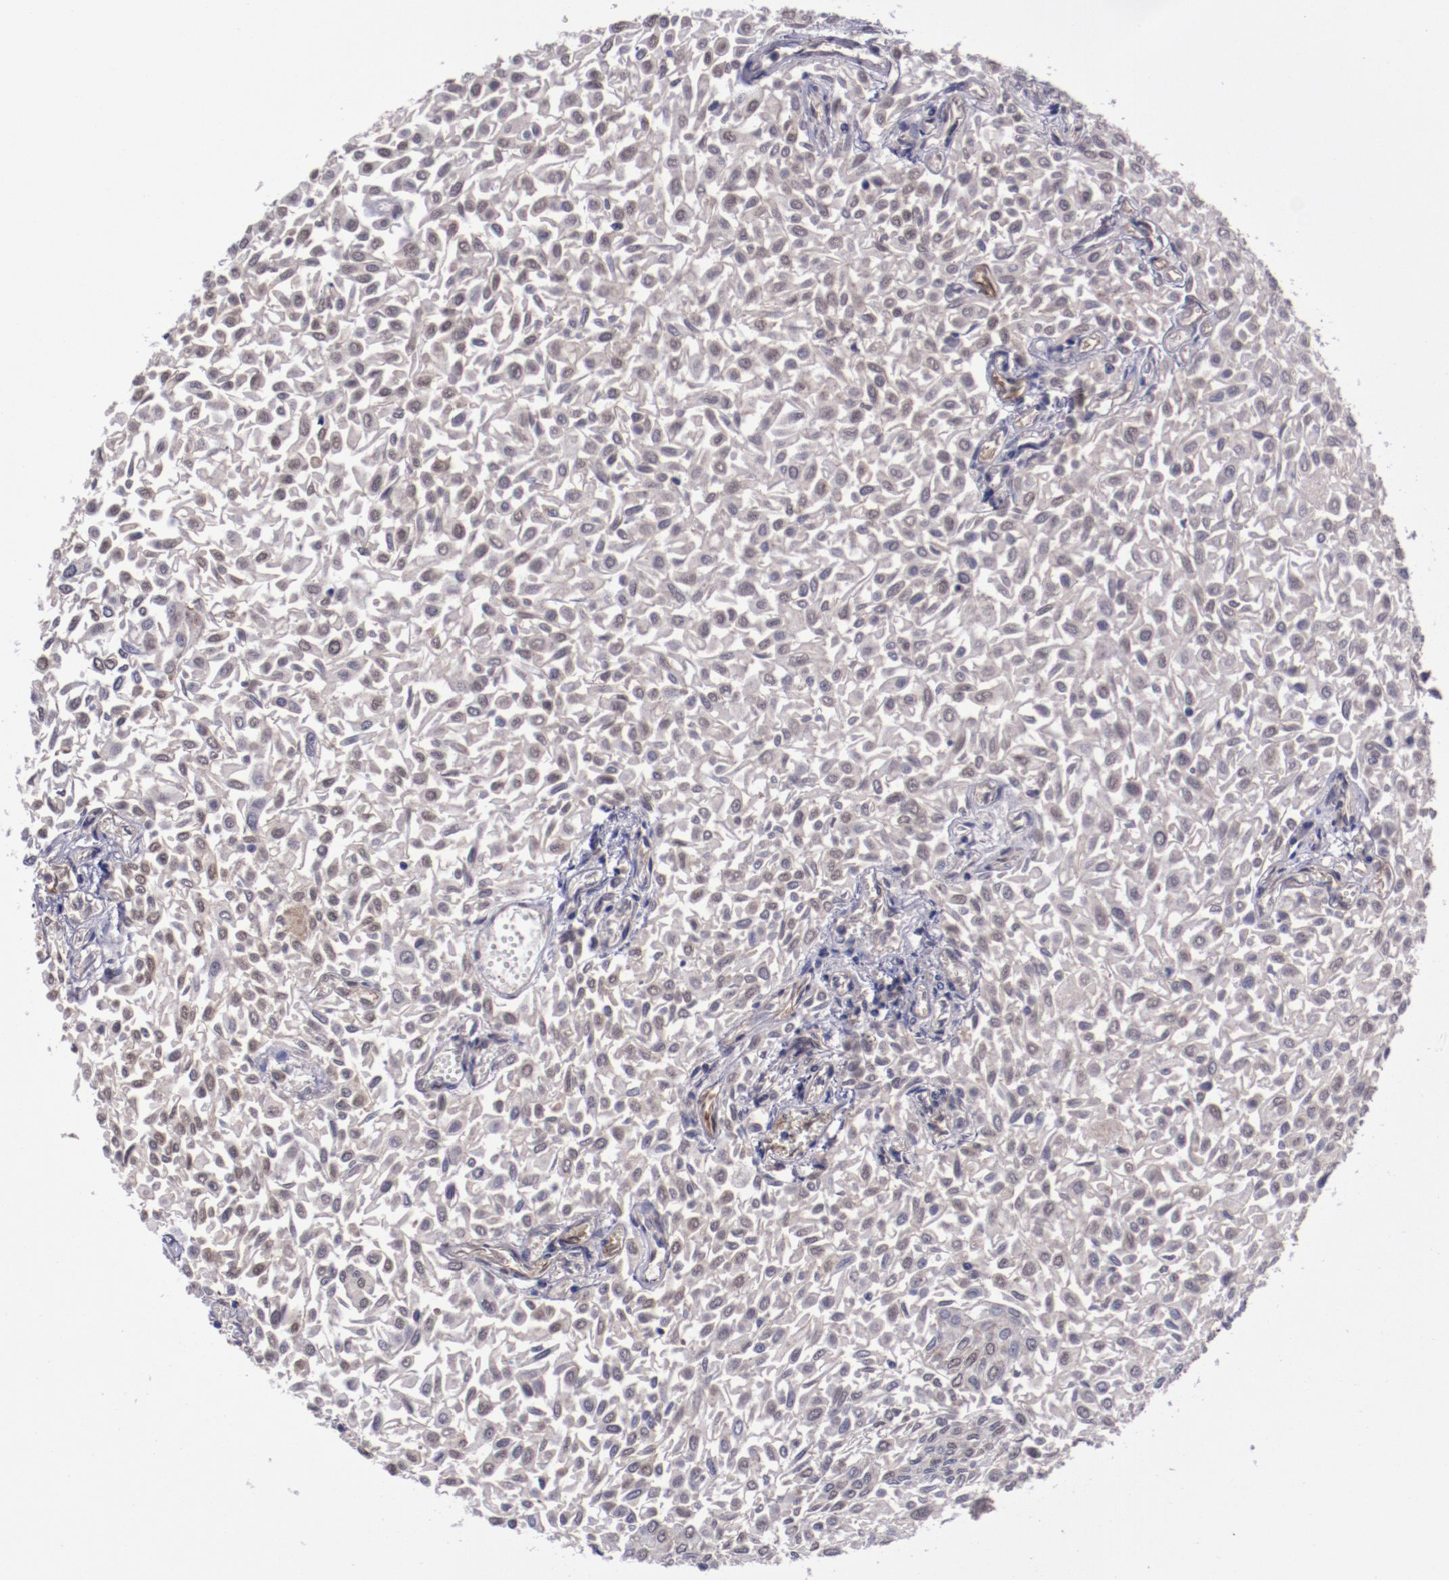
{"staining": {"intensity": "weak", "quantity": "<25%", "location": "nuclear"}, "tissue": "urothelial cancer", "cell_type": "Tumor cells", "image_type": "cancer", "snomed": [{"axis": "morphology", "description": "Urothelial carcinoma, Low grade"}, {"axis": "topography", "description": "Urinary bladder"}], "caption": "DAB (3,3'-diaminobenzidine) immunohistochemical staining of human urothelial carcinoma (low-grade) displays no significant positivity in tumor cells. (DAB immunohistochemistry (IHC), high magnification).", "gene": "LONP1", "patient": {"sex": "male", "age": 64}}